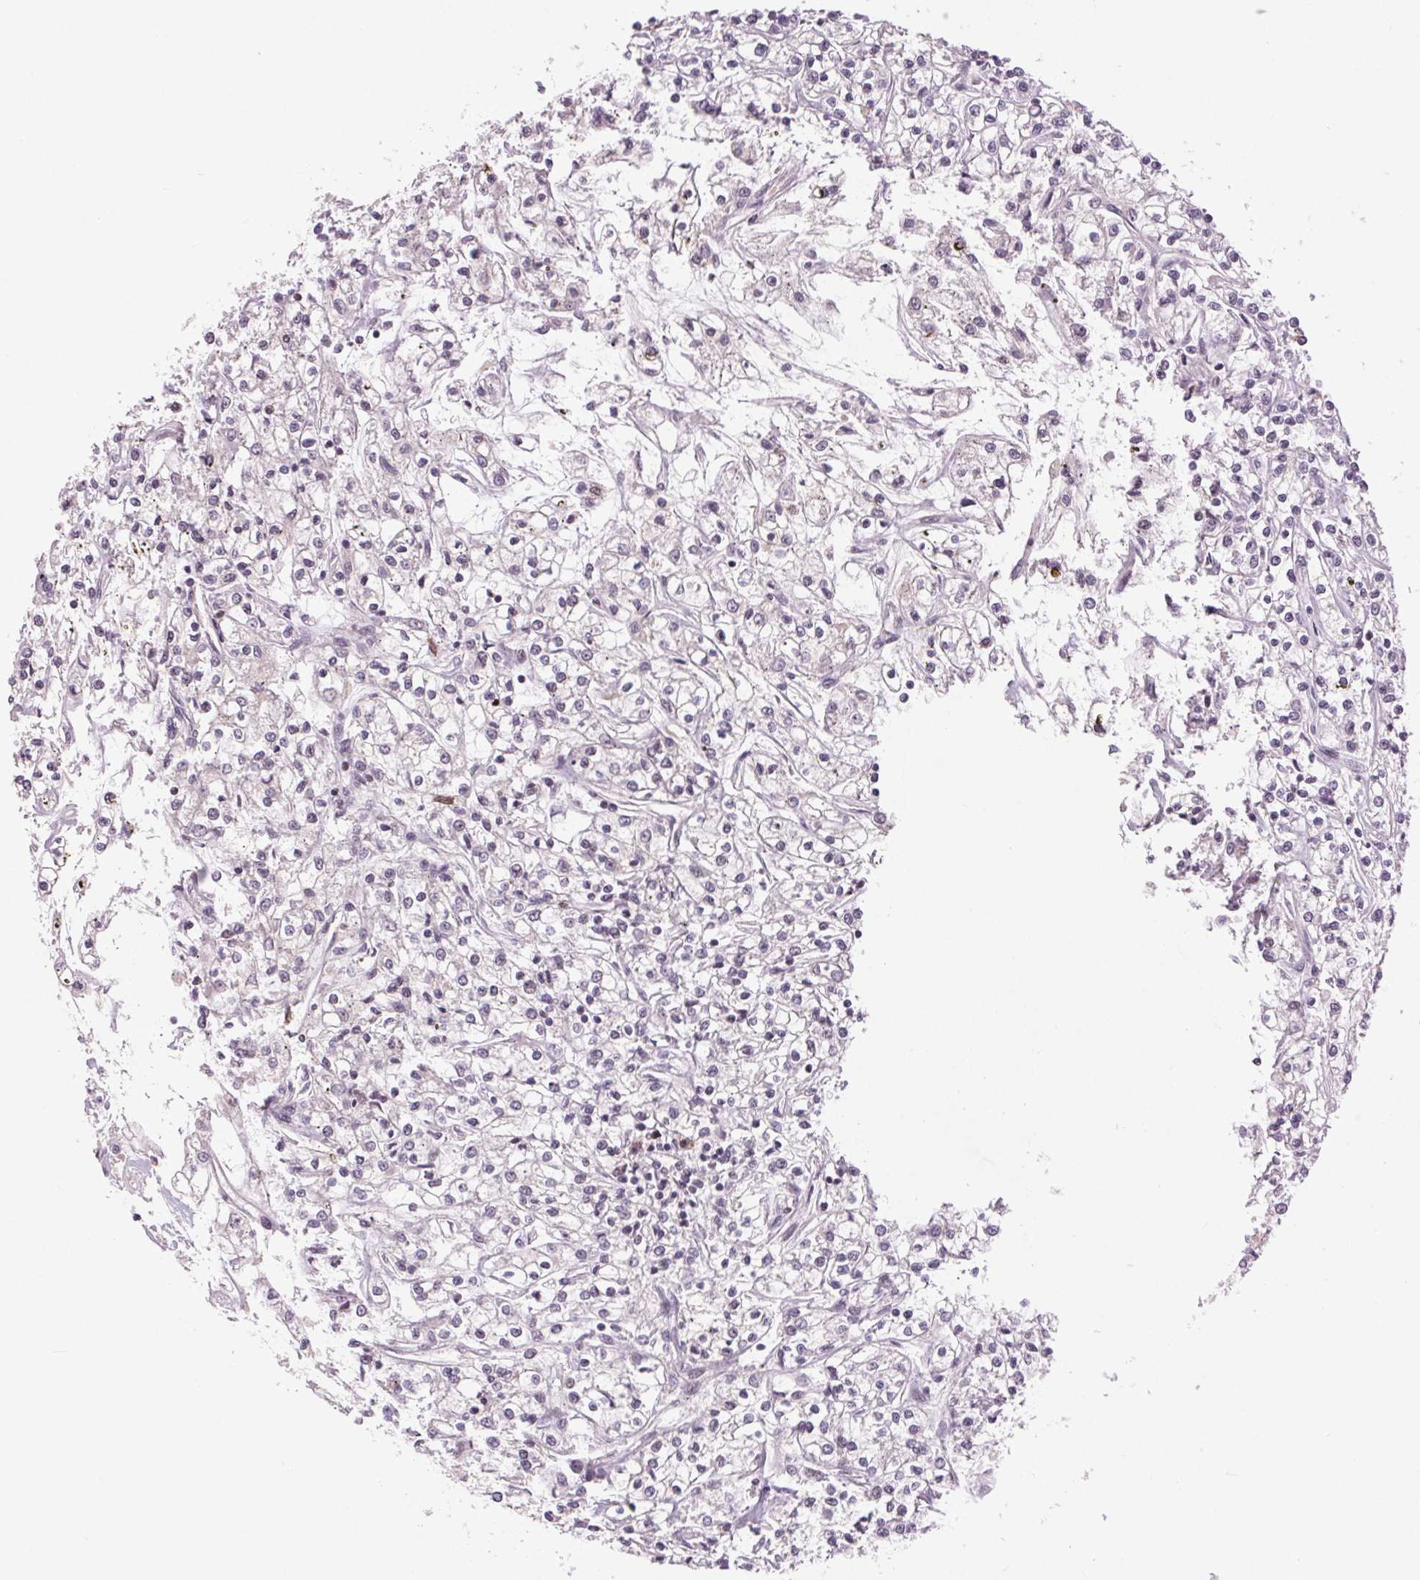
{"staining": {"intensity": "negative", "quantity": "none", "location": "none"}, "tissue": "renal cancer", "cell_type": "Tumor cells", "image_type": "cancer", "snomed": [{"axis": "morphology", "description": "Adenocarcinoma, NOS"}, {"axis": "topography", "description": "Kidney"}], "caption": "Tumor cells are negative for brown protein staining in renal cancer (adenocarcinoma).", "gene": "CD2BP2", "patient": {"sex": "female", "age": 59}}